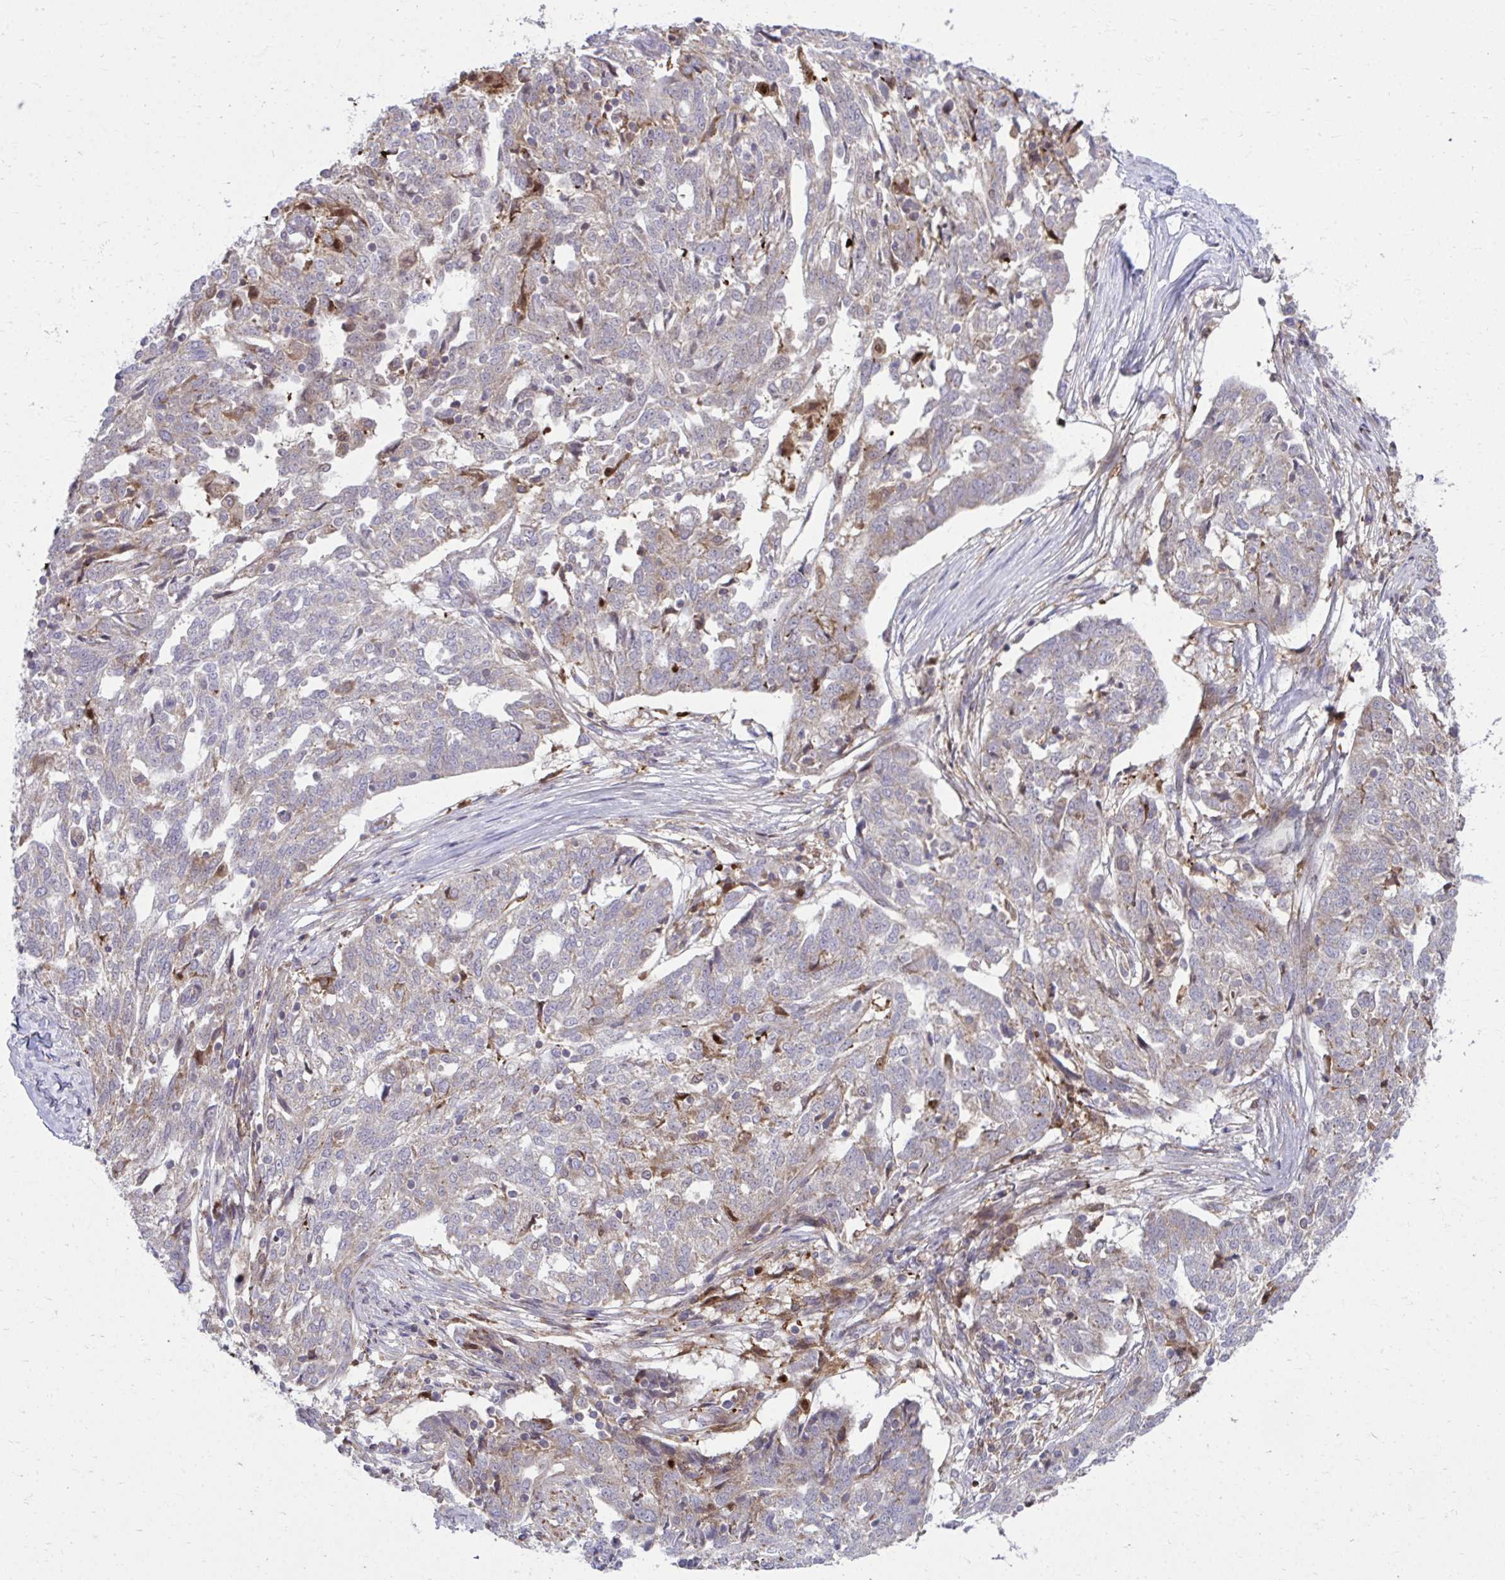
{"staining": {"intensity": "negative", "quantity": "none", "location": "none"}, "tissue": "ovarian cancer", "cell_type": "Tumor cells", "image_type": "cancer", "snomed": [{"axis": "morphology", "description": "Cystadenocarcinoma, serous, NOS"}, {"axis": "topography", "description": "Ovary"}], "caption": "Immunohistochemical staining of human ovarian serous cystadenocarcinoma demonstrates no significant expression in tumor cells.", "gene": "C16orf54", "patient": {"sex": "female", "age": 67}}